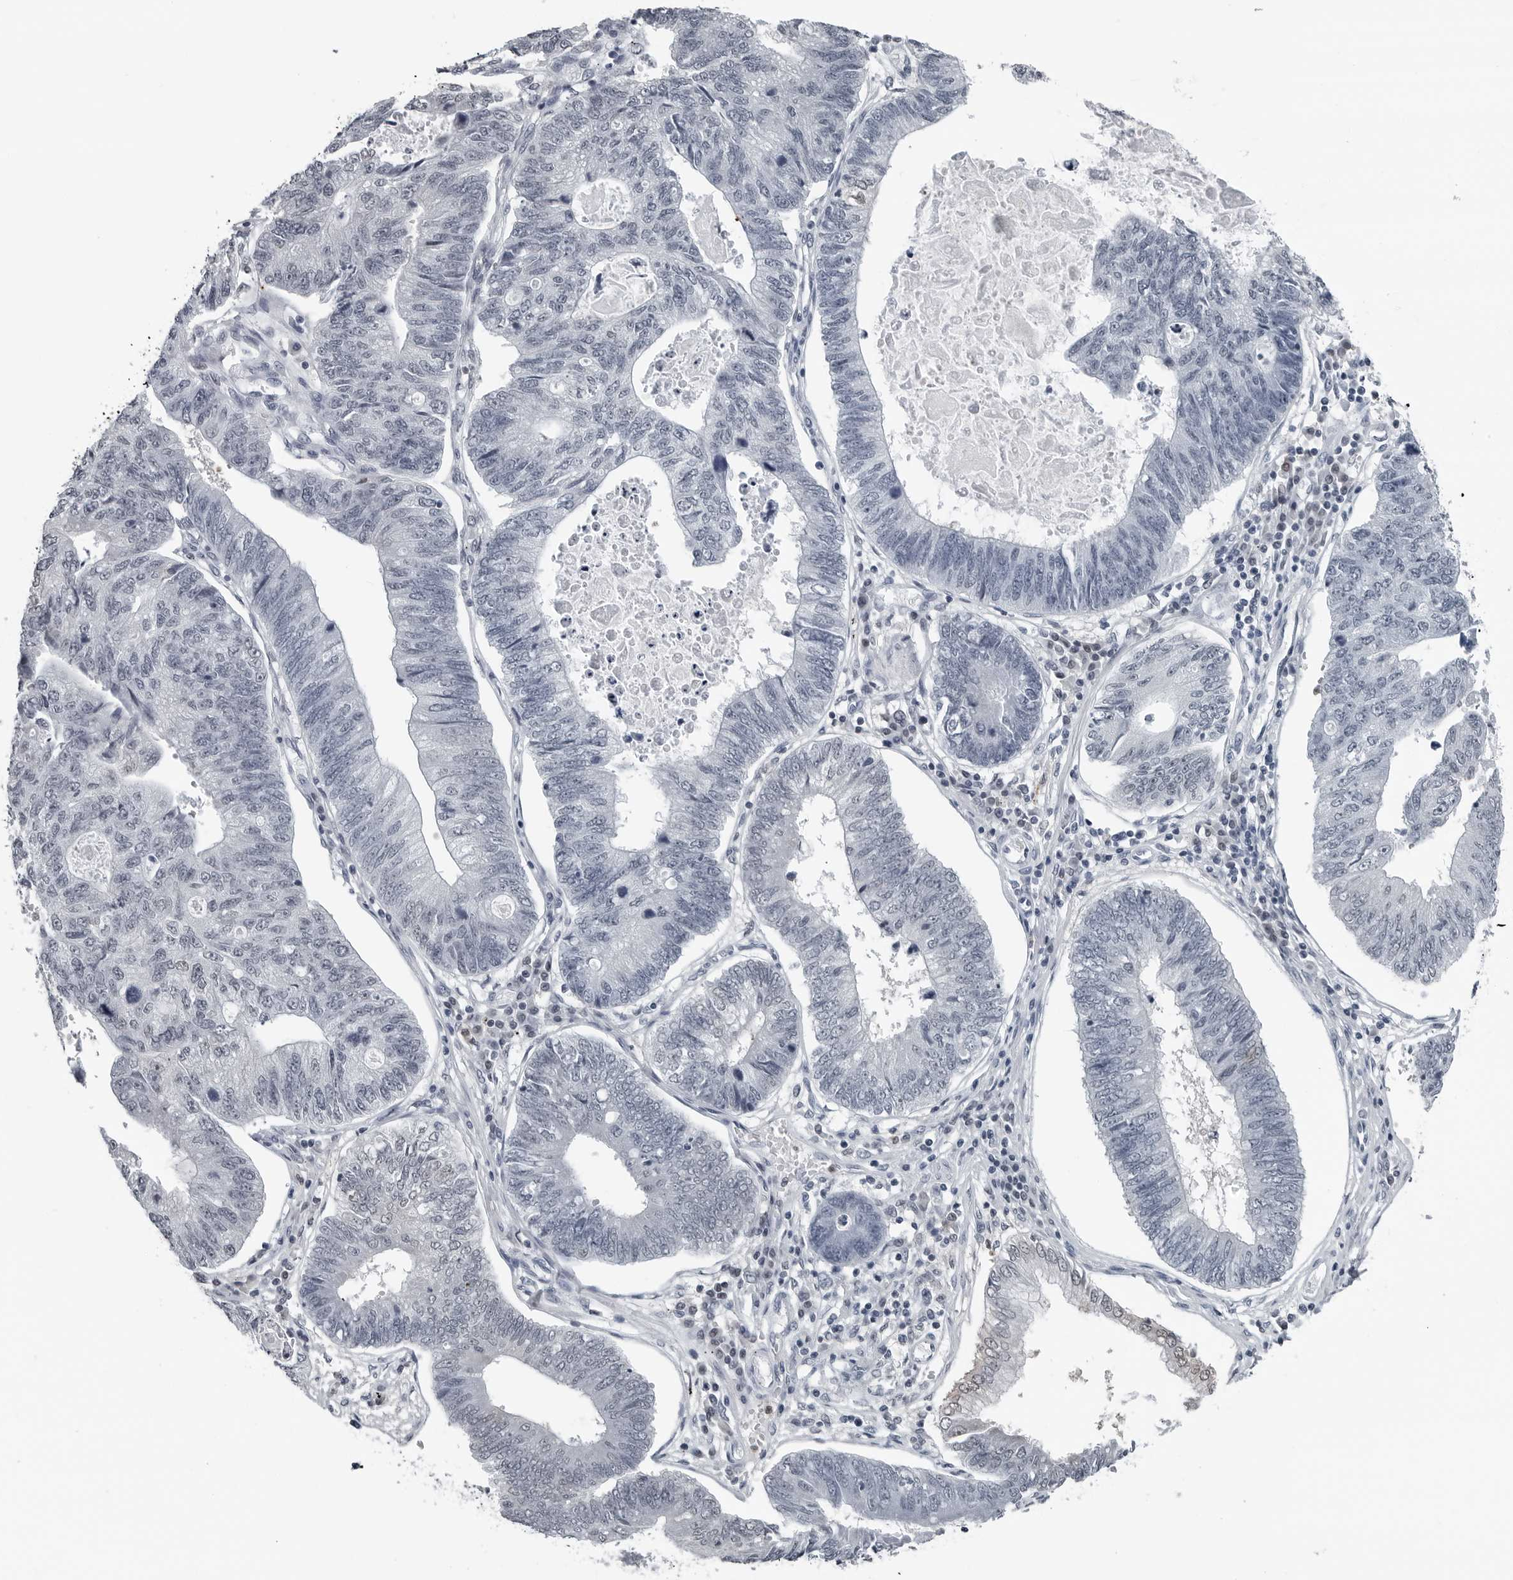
{"staining": {"intensity": "negative", "quantity": "none", "location": "none"}, "tissue": "stomach cancer", "cell_type": "Tumor cells", "image_type": "cancer", "snomed": [{"axis": "morphology", "description": "Adenocarcinoma, NOS"}, {"axis": "topography", "description": "Stomach"}], "caption": "This is an immunohistochemistry (IHC) photomicrograph of stomach cancer (adenocarcinoma). There is no positivity in tumor cells.", "gene": "AKR1A1", "patient": {"sex": "male", "age": 59}}